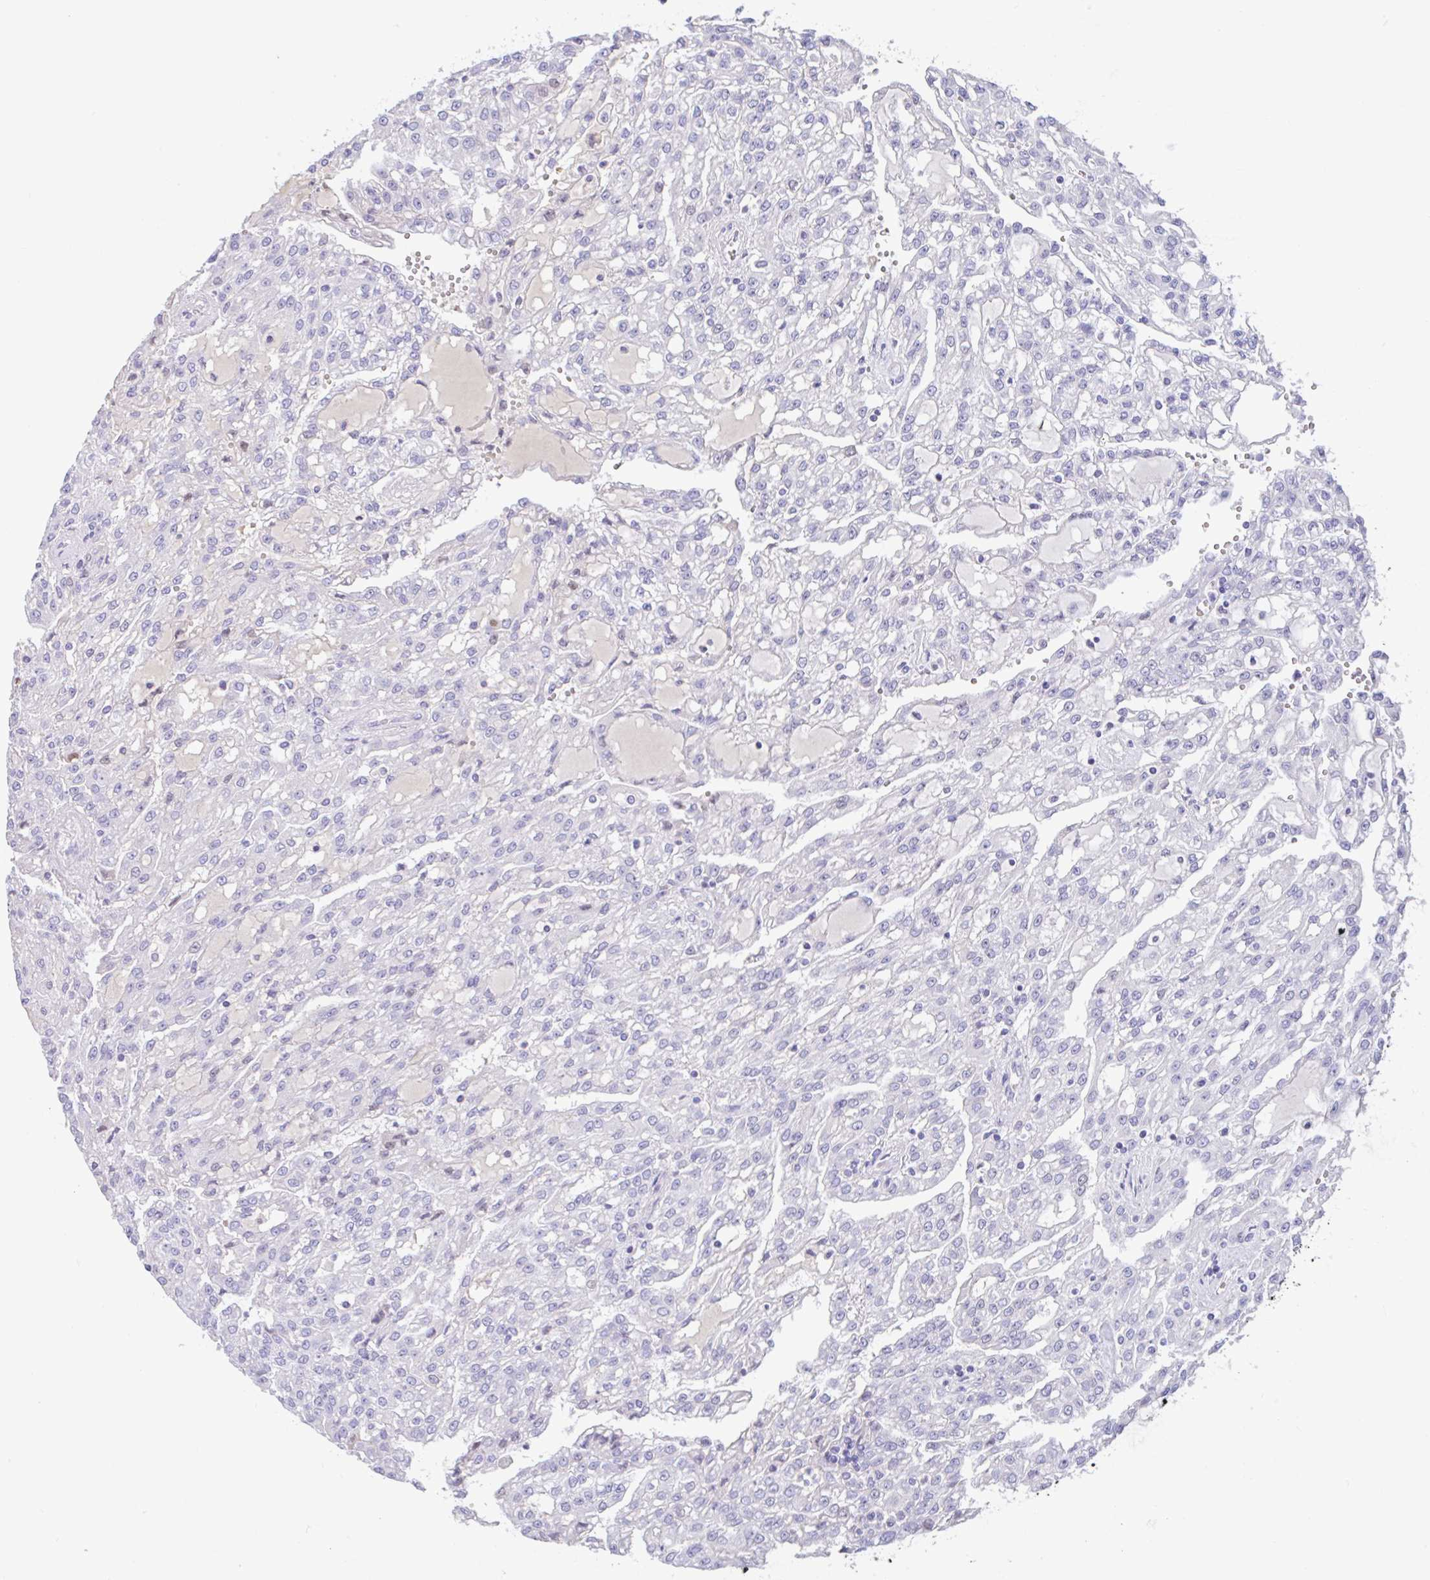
{"staining": {"intensity": "negative", "quantity": "none", "location": "none"}, "tissue": "renal cancer", "cell_type": "Tumor cells", "image_type": "cancer", "snomed": [{"axis": "morphology", "description": "Adenocarcinoma, NOS"}, {"axis": "topography", "description": "Kidney"}], "caption": "An image of human renal adenocarcinoma is negative for staining in tumor cells.", "gene": "SERPINE3", "patient": {"sex": "male", "age": 63}}